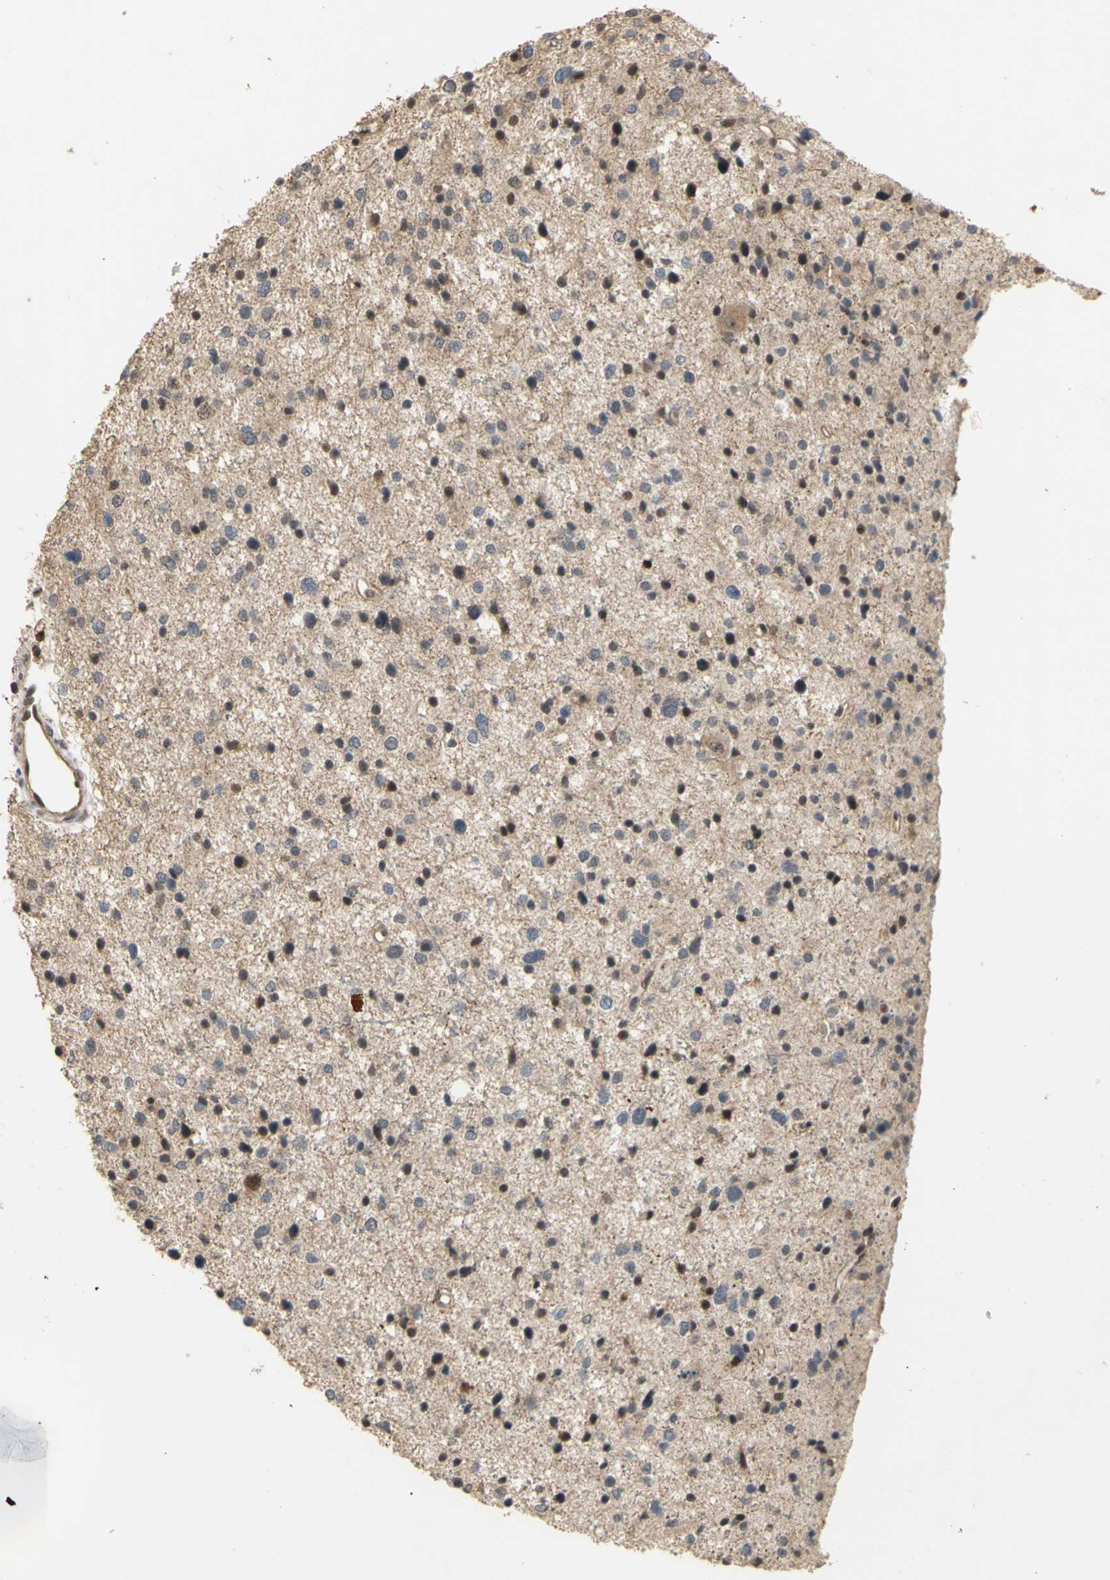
{"staining": {"intensity": "negative", "quantity": "none", "location": "none"}, "tissue": "glioma", "cell_type": "Tumor cells", "image_type": "cancer", "snomed": [{"axis": "morphology", "description": "Glioma, malignant, Low grade"}, {"axis": "topography", "description": "Brain"}], "caption": "DAB immunohistochemical staining of glioma demonstrates no significant expression in tumor cells.", "gene": "GTF2E2", "patient": {"sex": "female", "age": 37}}